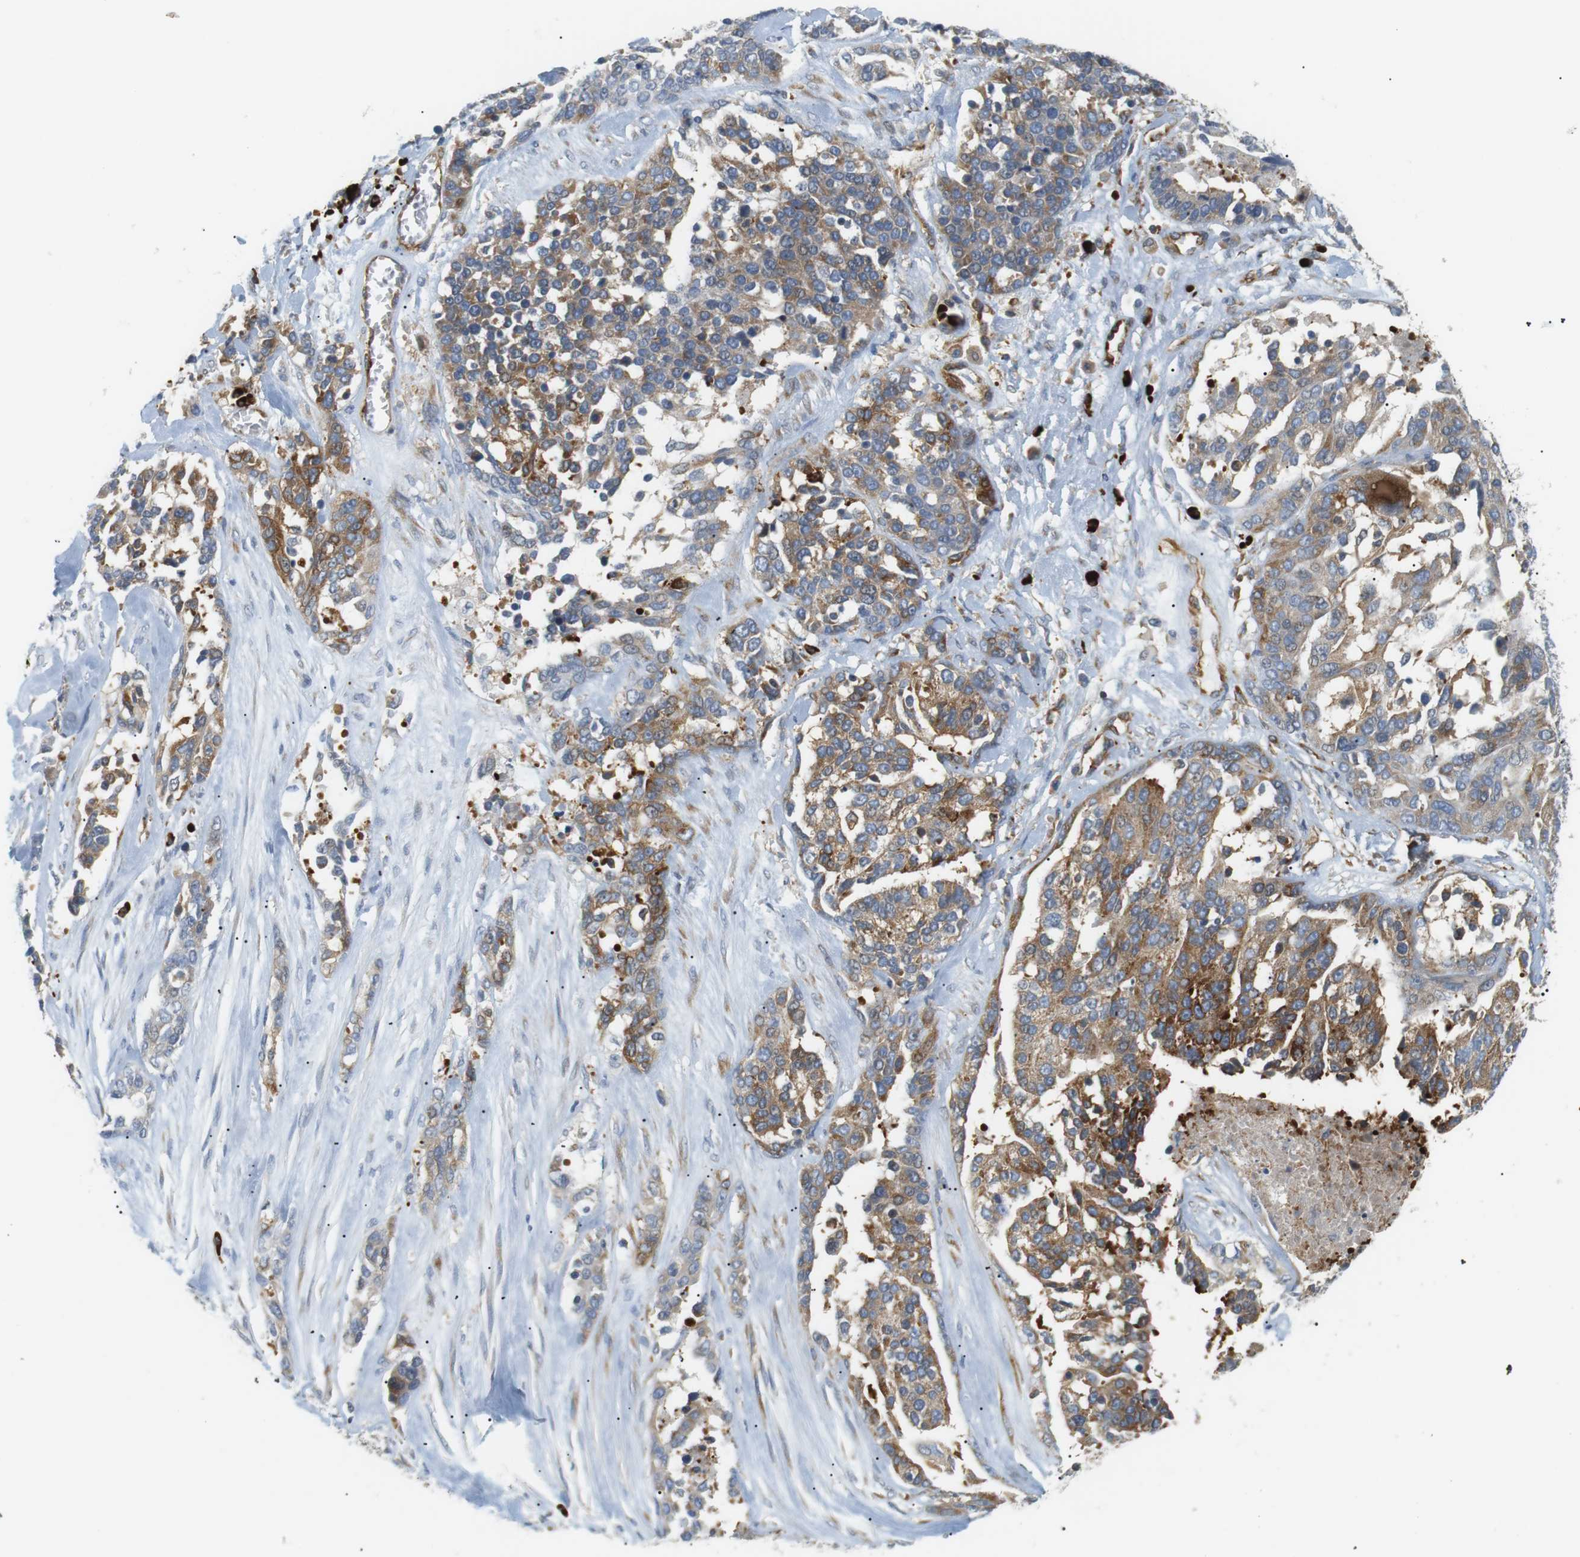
{"staining": {"intensity": "moderate", "quantity": ">75%", "location": "cytoplasmic/membranous"}, "tissue": "ovarian cancer", "cell_type": "Tumor cells", "image_type": "cancer", "snomed": [{"axis": "morphology", "description": "Cystadenocarcinoma, serous, NOS"}, {"axis": "topography", "description": "Ovary"}], "caption": "High-power microscopy captured an immunohistochemistry (IHC) histopathology image of ovarian cancer, revealing moderate cytoplasmic/membranous positivity in about >75% of tumor cells.", "gene": "TMEM200A", "patient": {"sex": "female", "age": 44}}